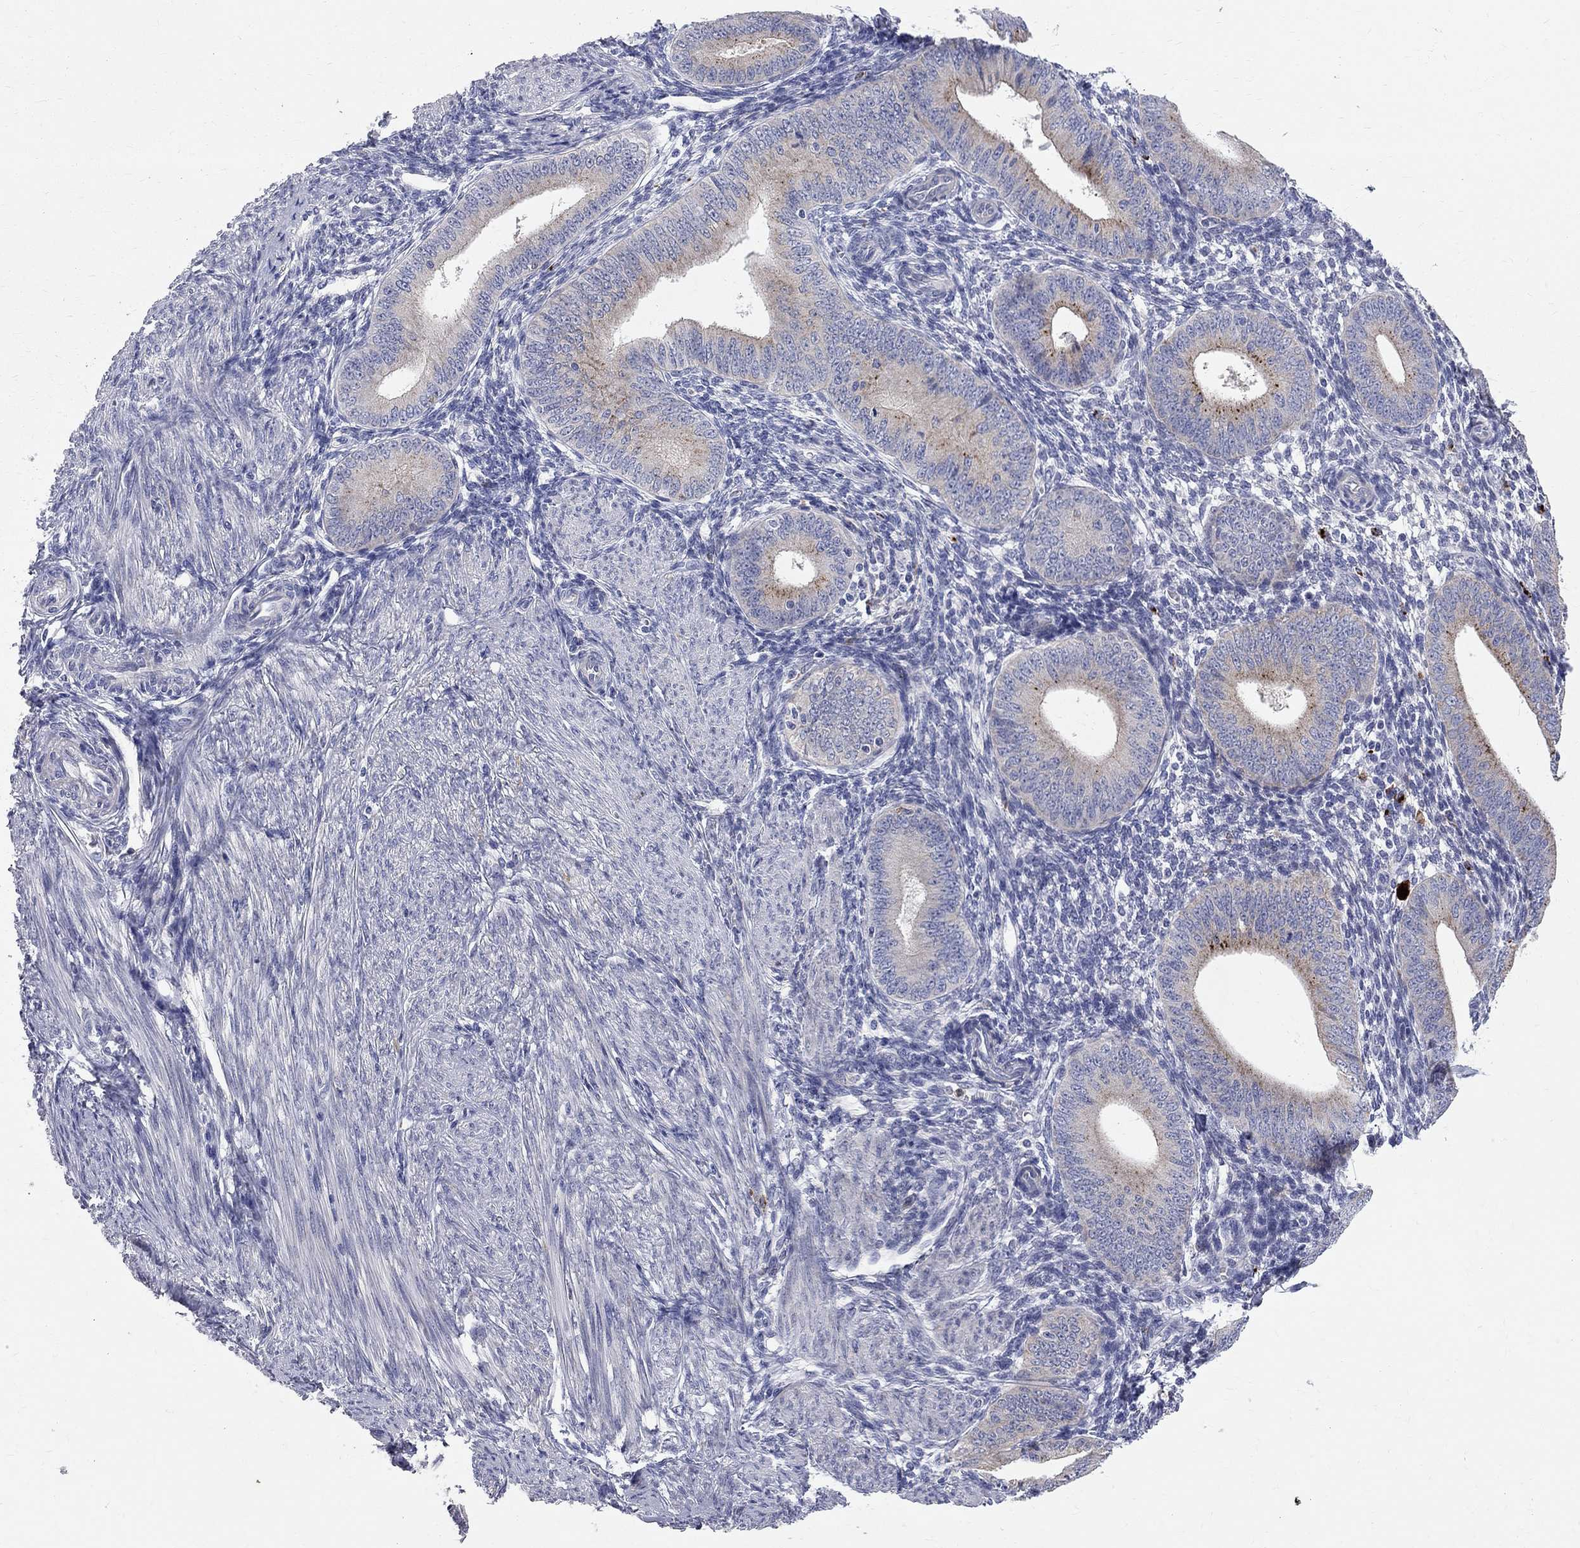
{"staining": {"intensity": "negative", "quantity": "none", "location": "none"}, "tissue": "endometrium", "cell_type": "Cells in endometrial stroma", "image_type": "normal", "snomed": [{"axis": "morphology", "description": "Normal tissue, NOS"}, {"axis": "topography", "description": "Endometrium"}], "caption": "A high-resolution photomicrograph shows immunohistochemistry (IHC) staining of normal endometrium, which demonstrates no significant expression in cells in endometrial stroma.", "gene": "ACSL1", "patient": {"sex": "female", "age": 39}}